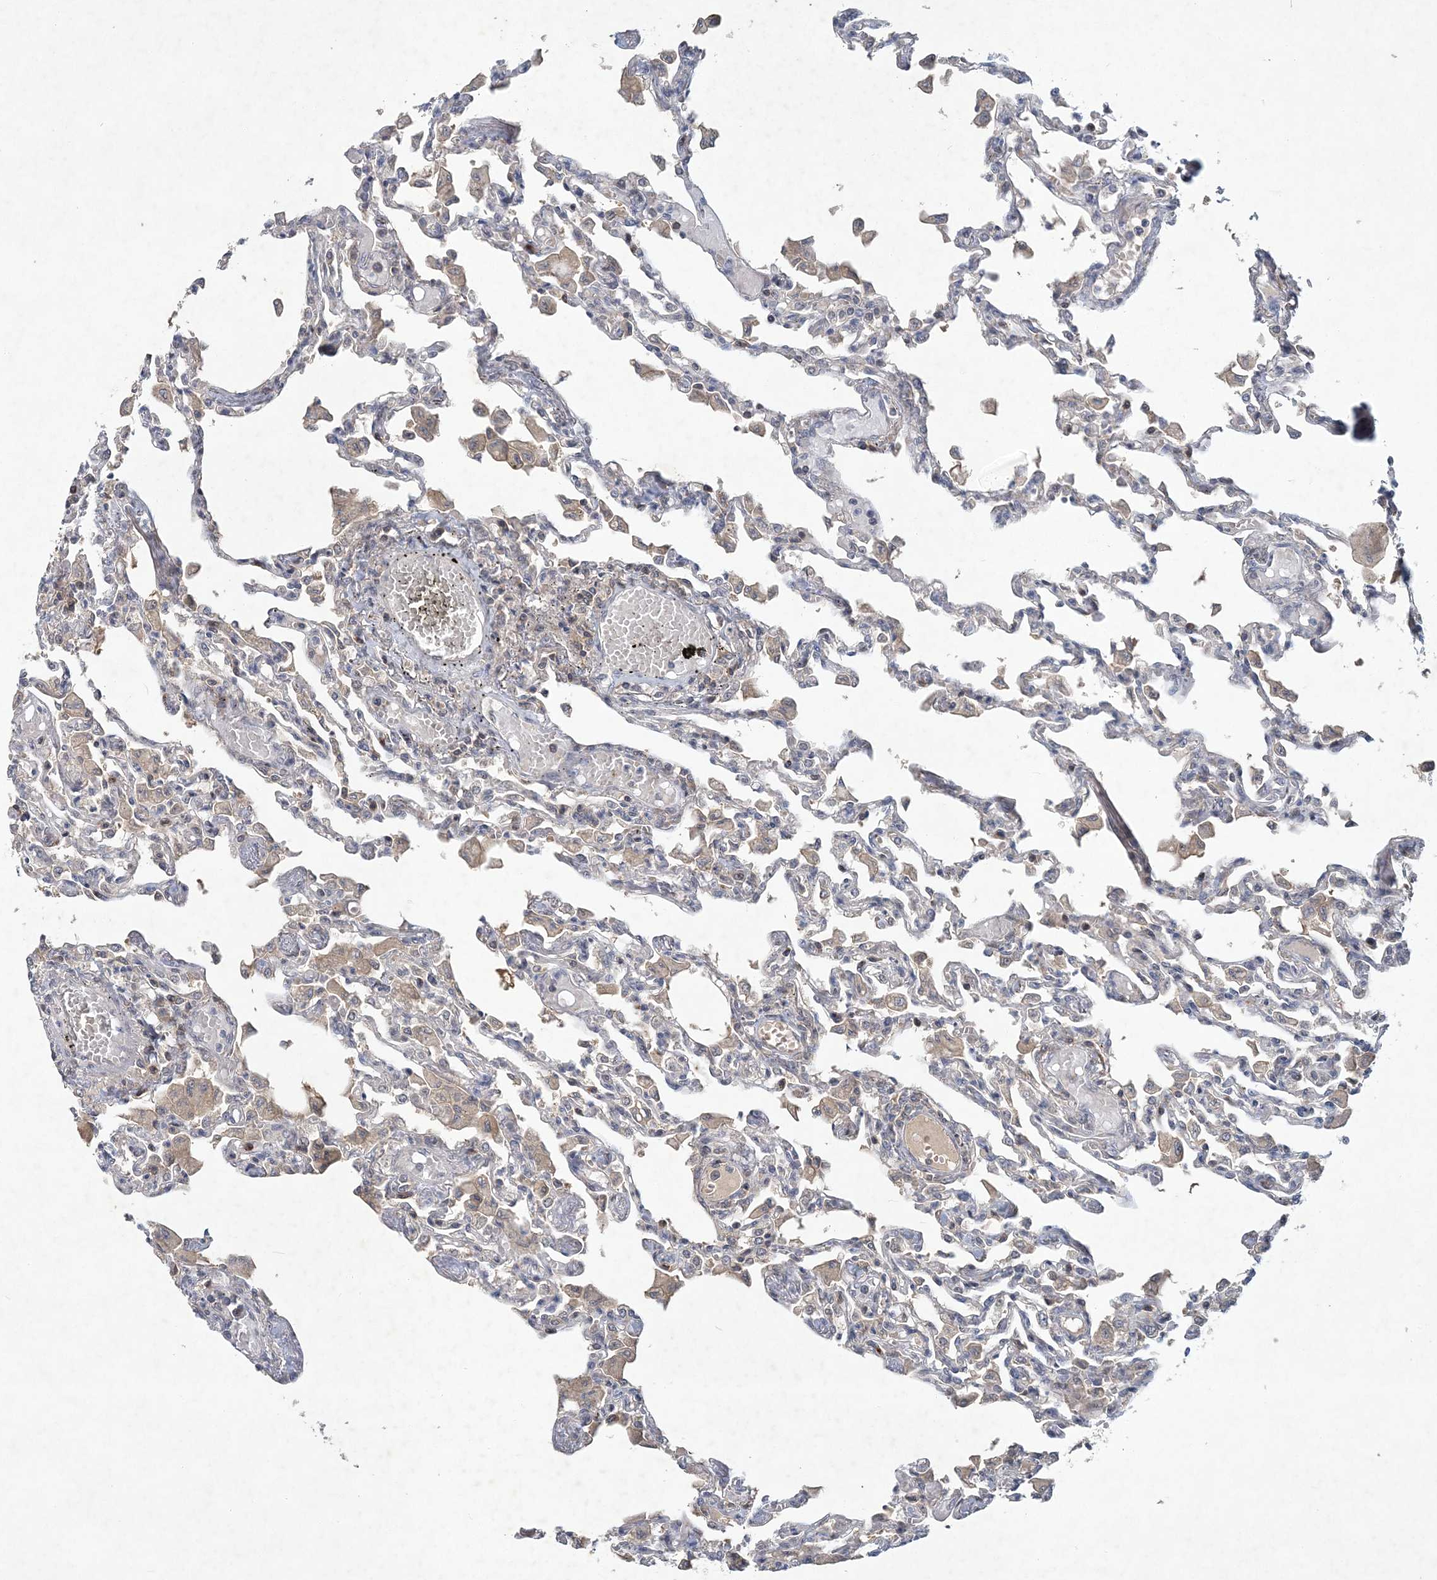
{"staining": {"intensity": "weak", "quantity": "<25%", "location": "cytoplasmic/membranous"}, "tissue": "lung", "cell_type": "Alveolar cells", "image_type": "normal", "snomed": [{"axis": "morphology", "description": "Normal tissue, NOS"}, {"axis": "topography", "description": "Bronchus"}, {"axis": "topography", "description": "Lung"}], "caption": "A high-resolution image shows IHC staining of normal lung, which shows no significant staining in alveolar cells.", "gene": "RNF25", "patient": {"sex": "female", "age": 49}}